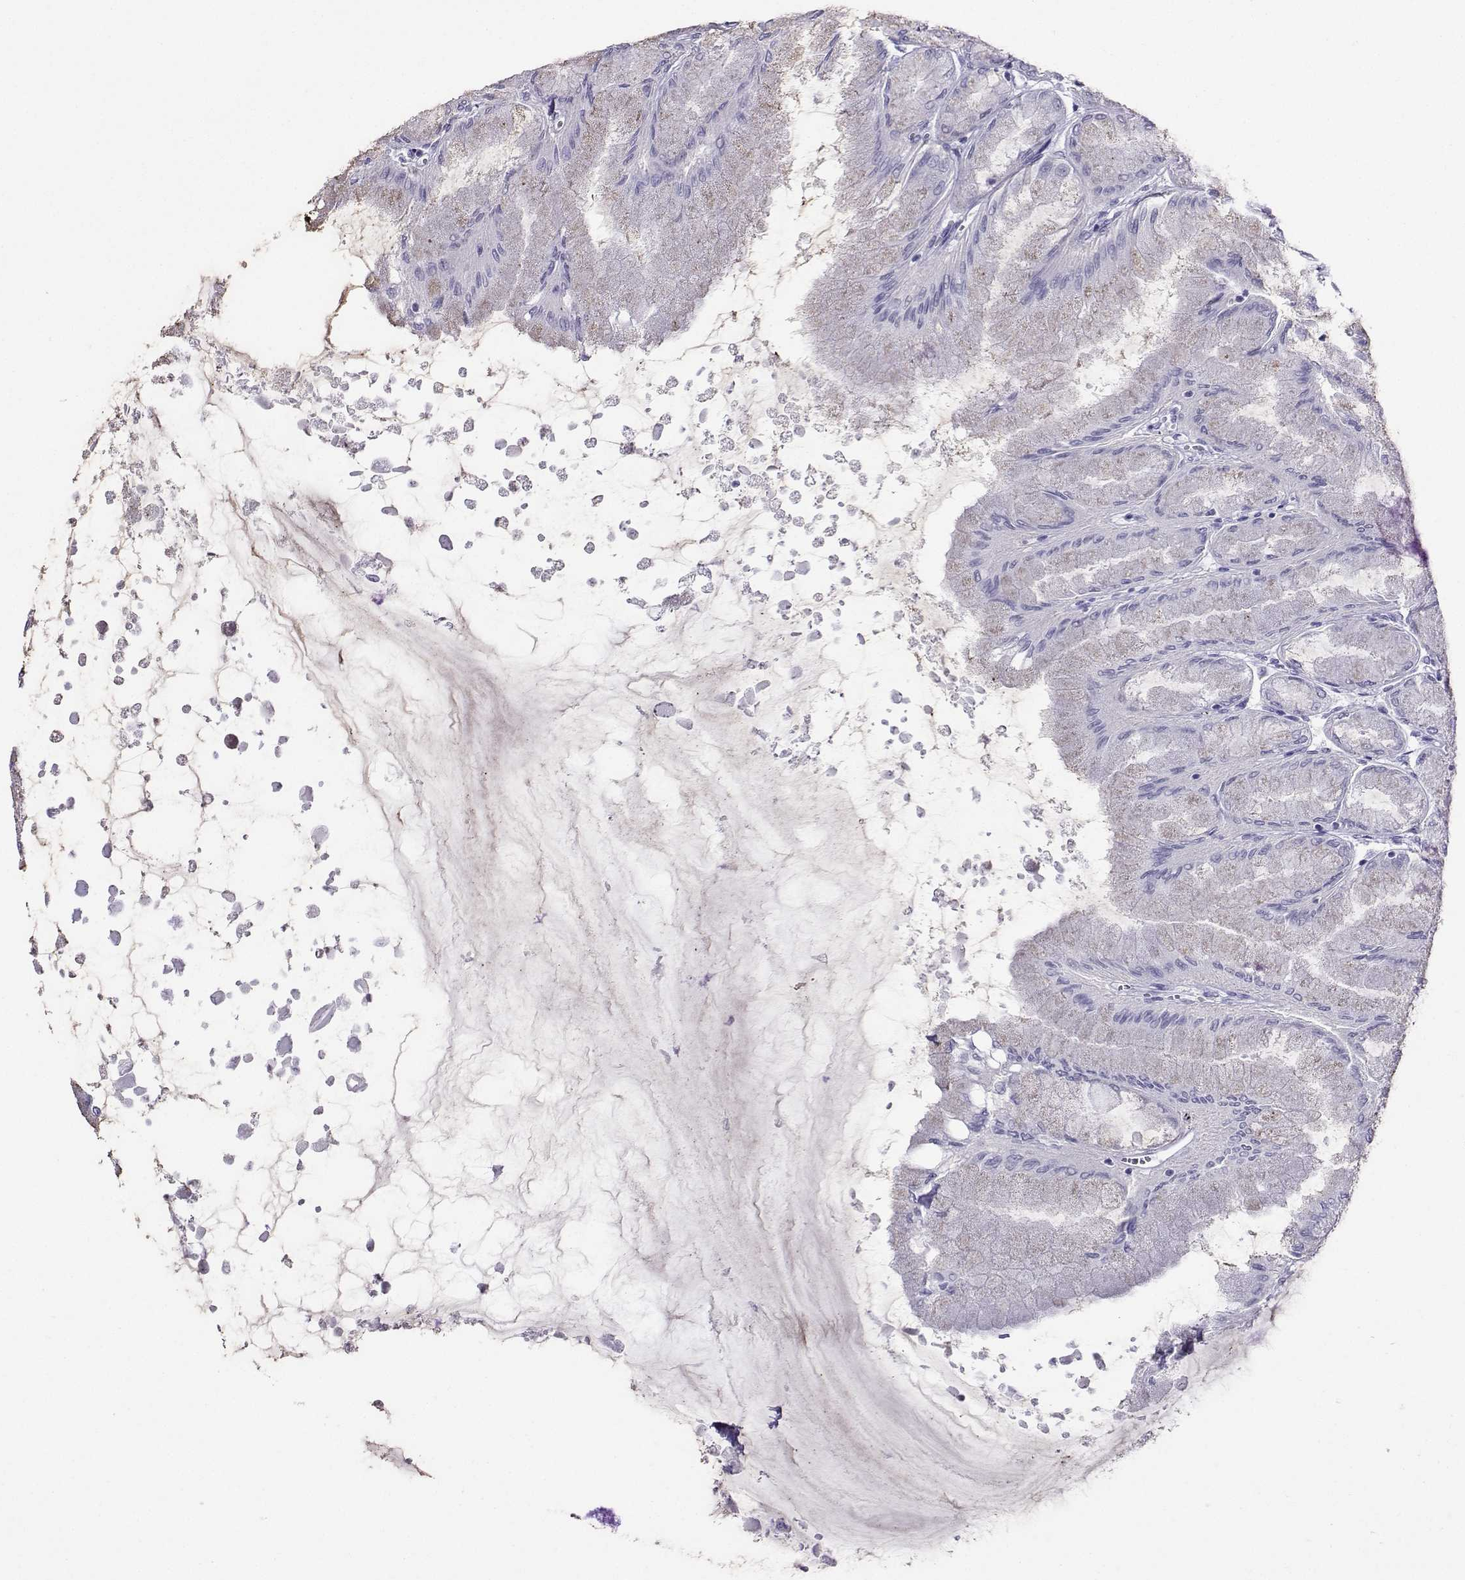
{"staining": {"intensity": "negative", "quantity": "none", "location": "none"}, "tissue": "stomach", "cell_type": "Glandular cells", "image_type": "normal", "snomed": [{"axis": "morphology", "description": "Normal tissue, NOS"}, {"axis": "topography", "description": "Stomach, upper"}], "caption": "IHC of unremarkable stomach shows no expression in glandular cells.", "gene": "KIF17", "patient": {"sex": "male", "age": 60}}